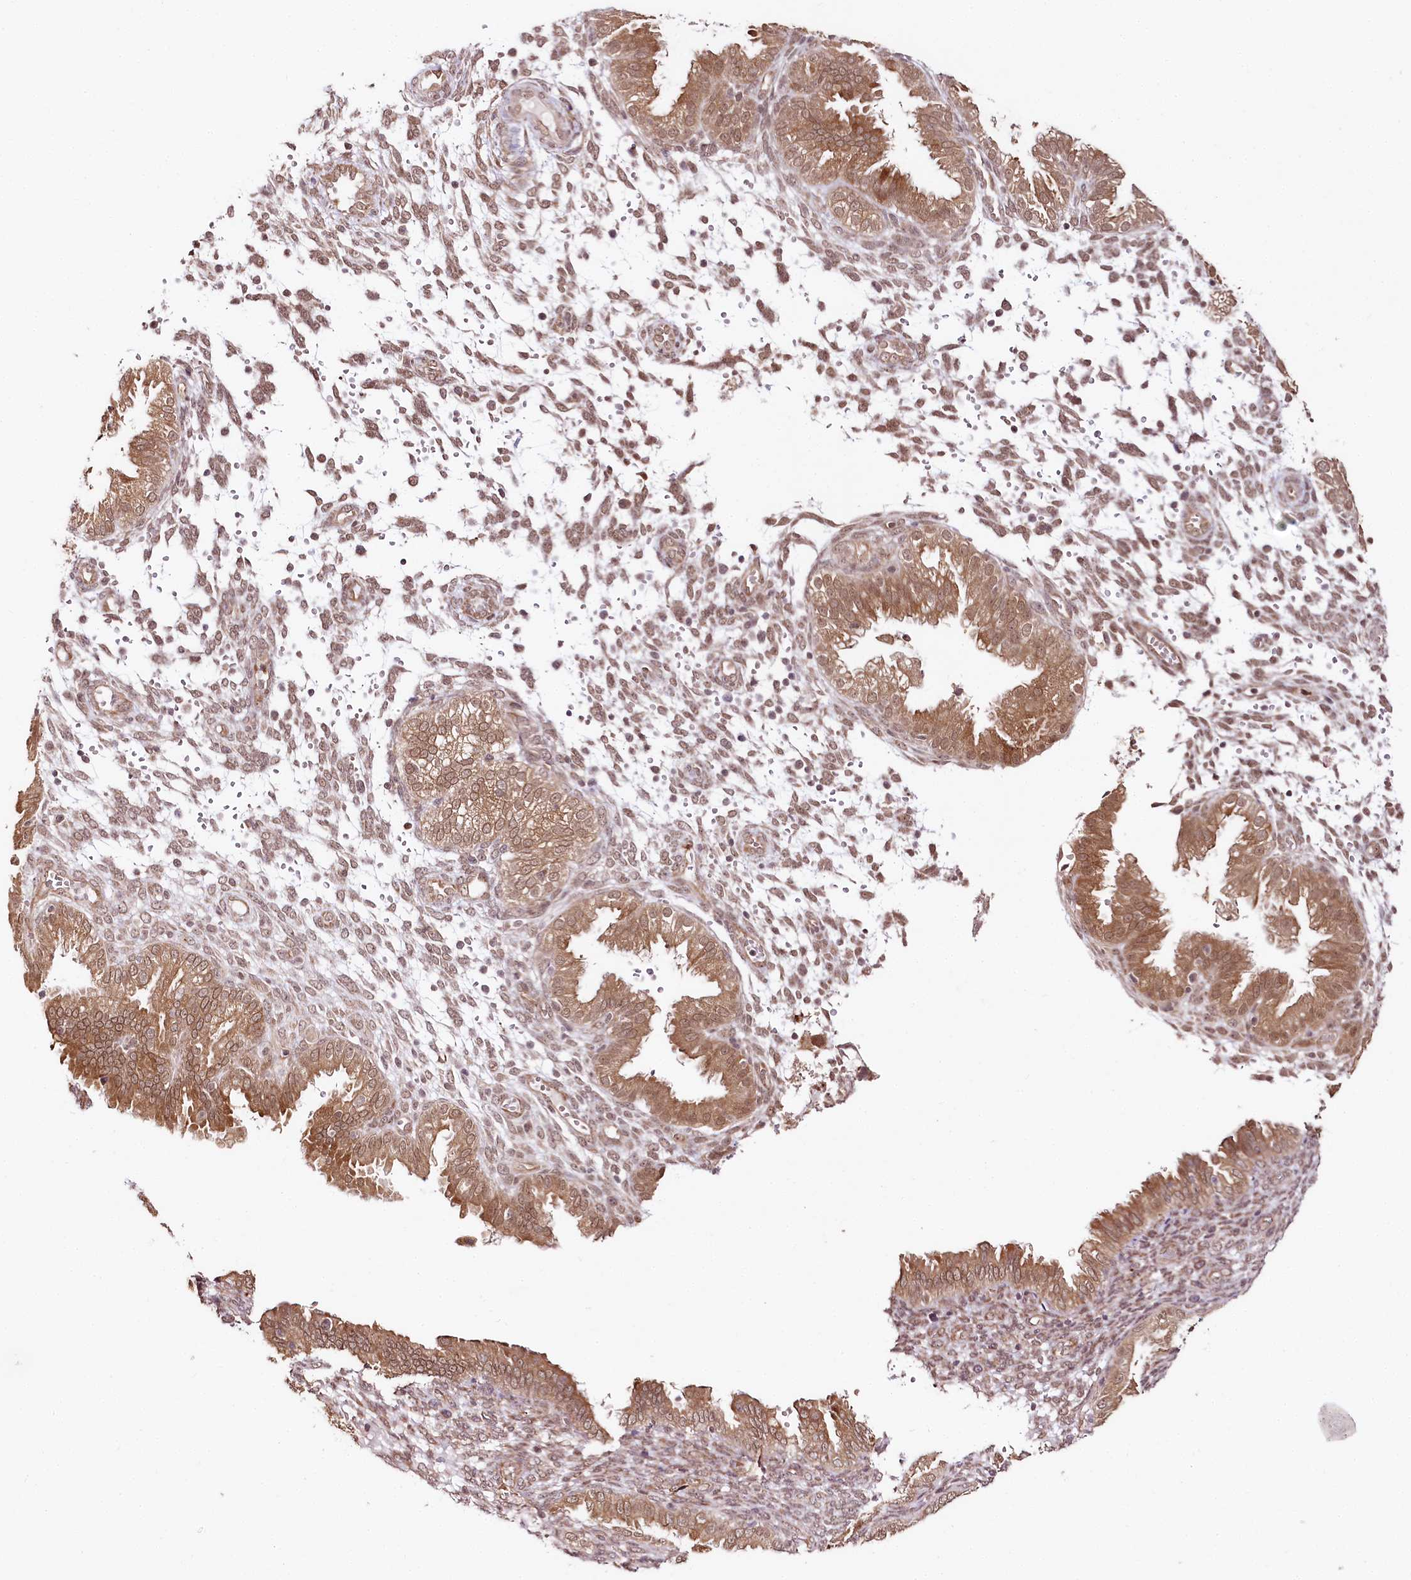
{"staining": {"intensity": "moderate", "quantity": "25%-75%", "location": "nuclear"}, "tissue": "endometrium", "cell_type": "Cells in endometrial stroma", "image_type": "normal", "snomed": [{"axis": "morphology", "description": "Normal tissue, NOS"}, {"axis": "topography", "description": "Endometrium"}], "caption": "This is an image of IHC staining of benign endometrium, which shows moderate staining in the nuclear of cells in endometrial stroma.", "gene": "CNPY2", "patient": {"sex": "female", "age": 33}}